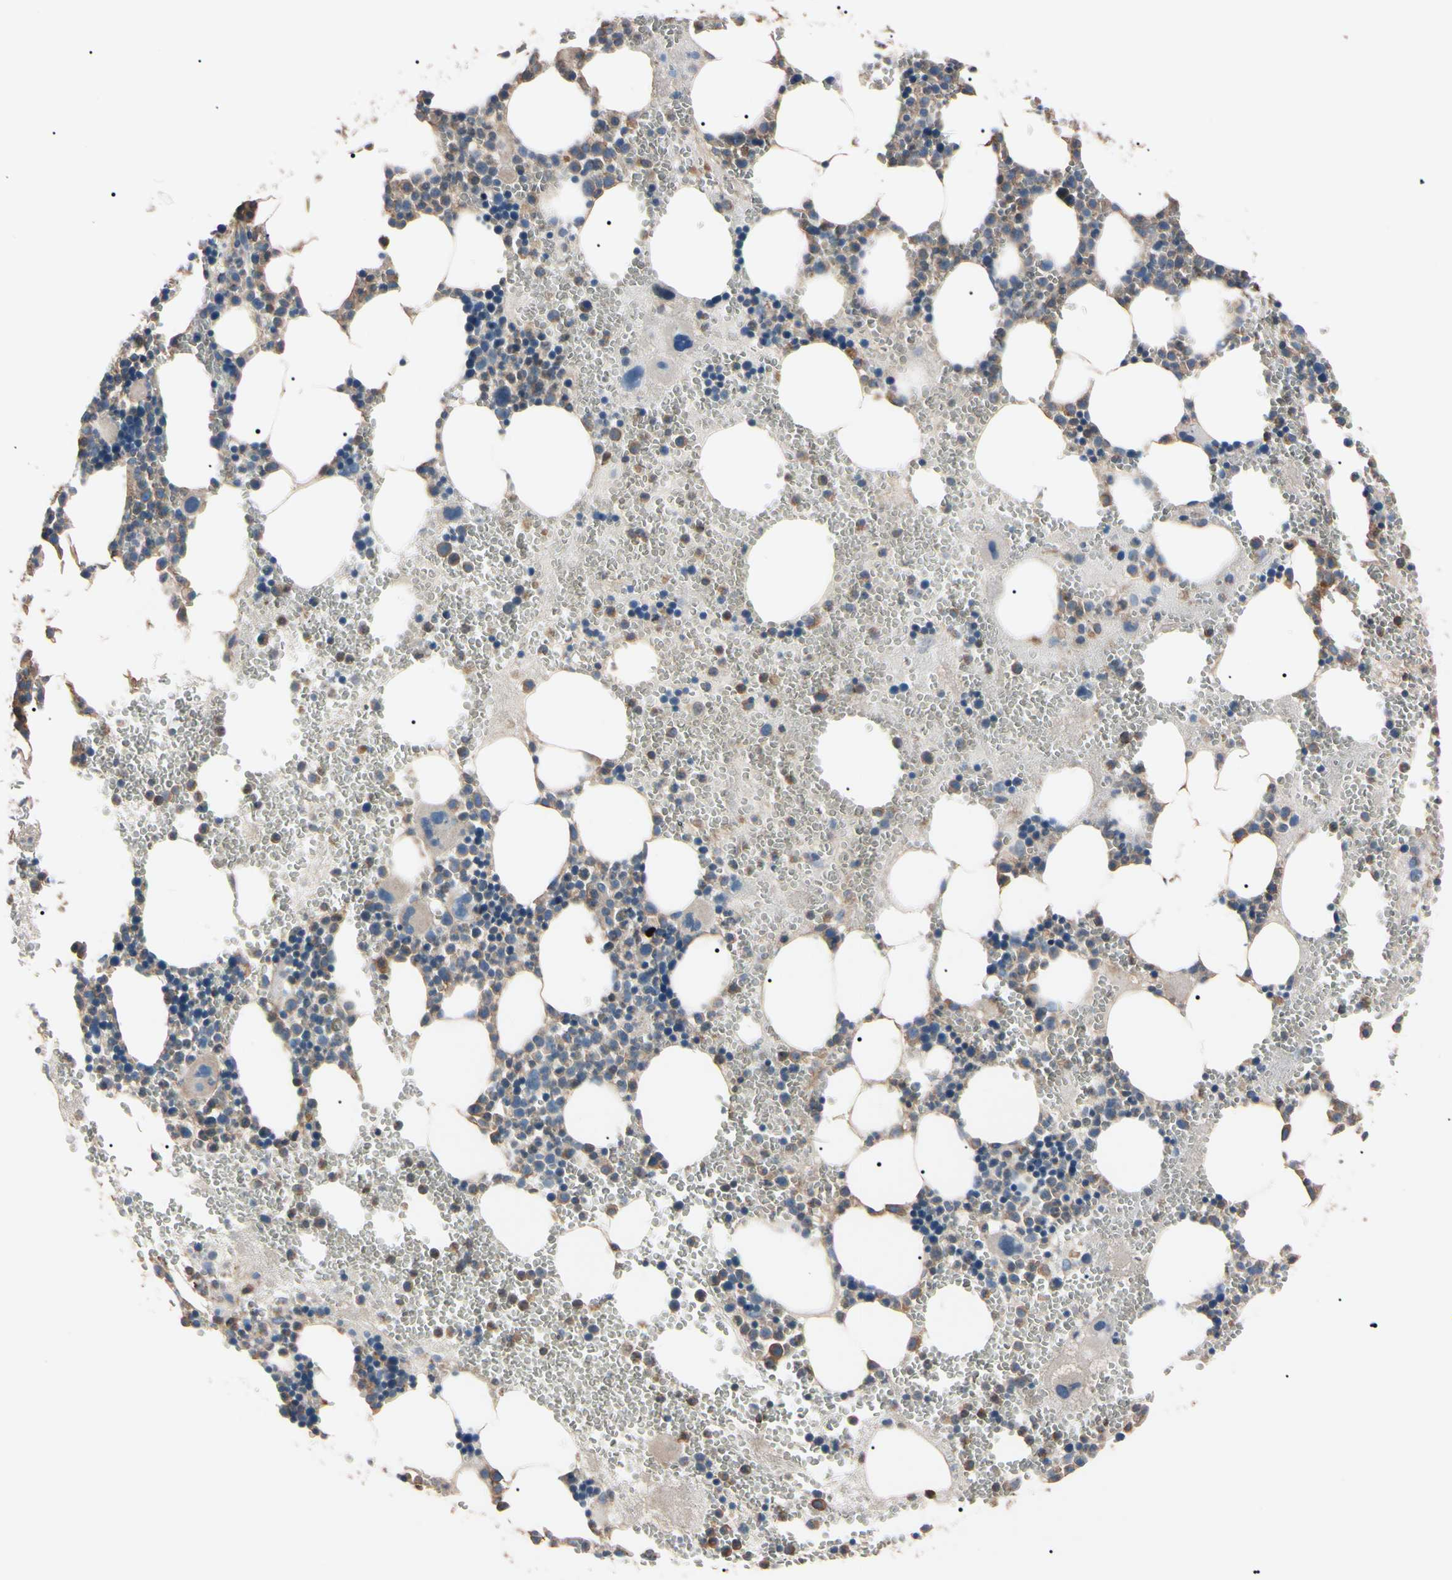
{"staining": {"intensity": "weak", "quantity": ">75%", "location": "cytoplasmic/membranous"}, "tissue": "bone marrow", "cell_type": "Hematopoietic cells", "image_type": "normal", "snomed": [{"axis": "morphology", "description": "Normal tissue, NOS"}, {"axis": "morphology", "description": "Inflammation, NOS"}, {"axis": "topography", "description": "Bone marrow"}], "caption": "Immunohistochemistry (IHC) histopathology image of benign bone marrow stained for a protein (brown), which reveals low levels of weak cytoplasmic/membranous positivity in about >75% of hematopoietic cells.", "gene": "PRKACA", "patient": {"sex": "female", "age": 76}}